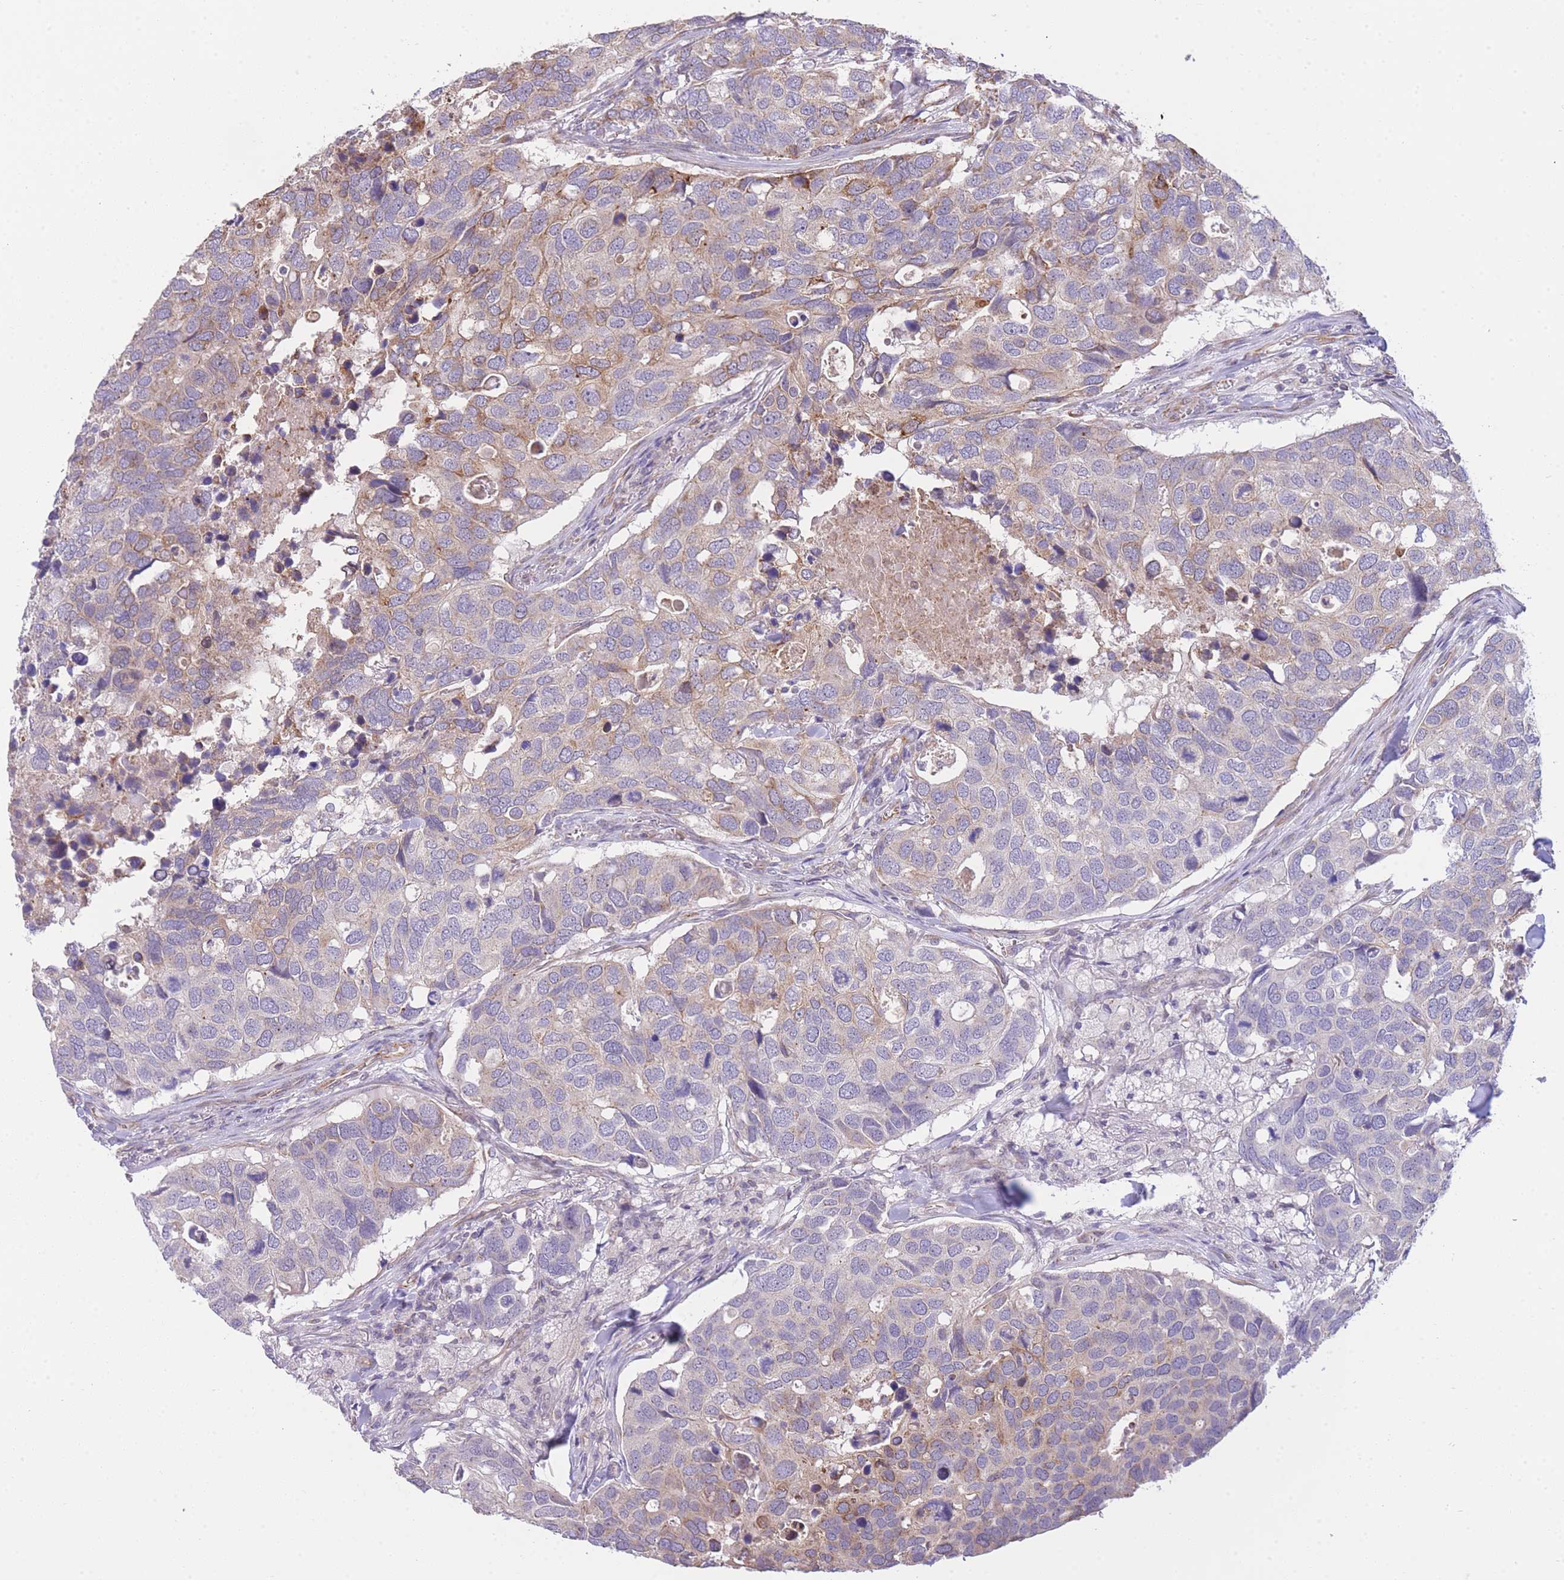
{"staining": {"intensity": "weak", "quantity": "25%-75%", "location": "cytoplasmic/membranous"}, "tissue": "breast cancer", "cell_type": "Tumor cells", "image_type": "cancer", "snomed": [{"axis": "morphology", "description": "Duct carcinoma"}, {"axis": "topography", "description": "Breast"}], "caption": "Tumor cells exhibit low levels of weak cytoplasmic/membranous staining in about 25%-75% of cells in human breast cancer (invasive ductal carcinoma).", "gene": "CTBP1", "patient": {"sex": "female", "age": 83}}